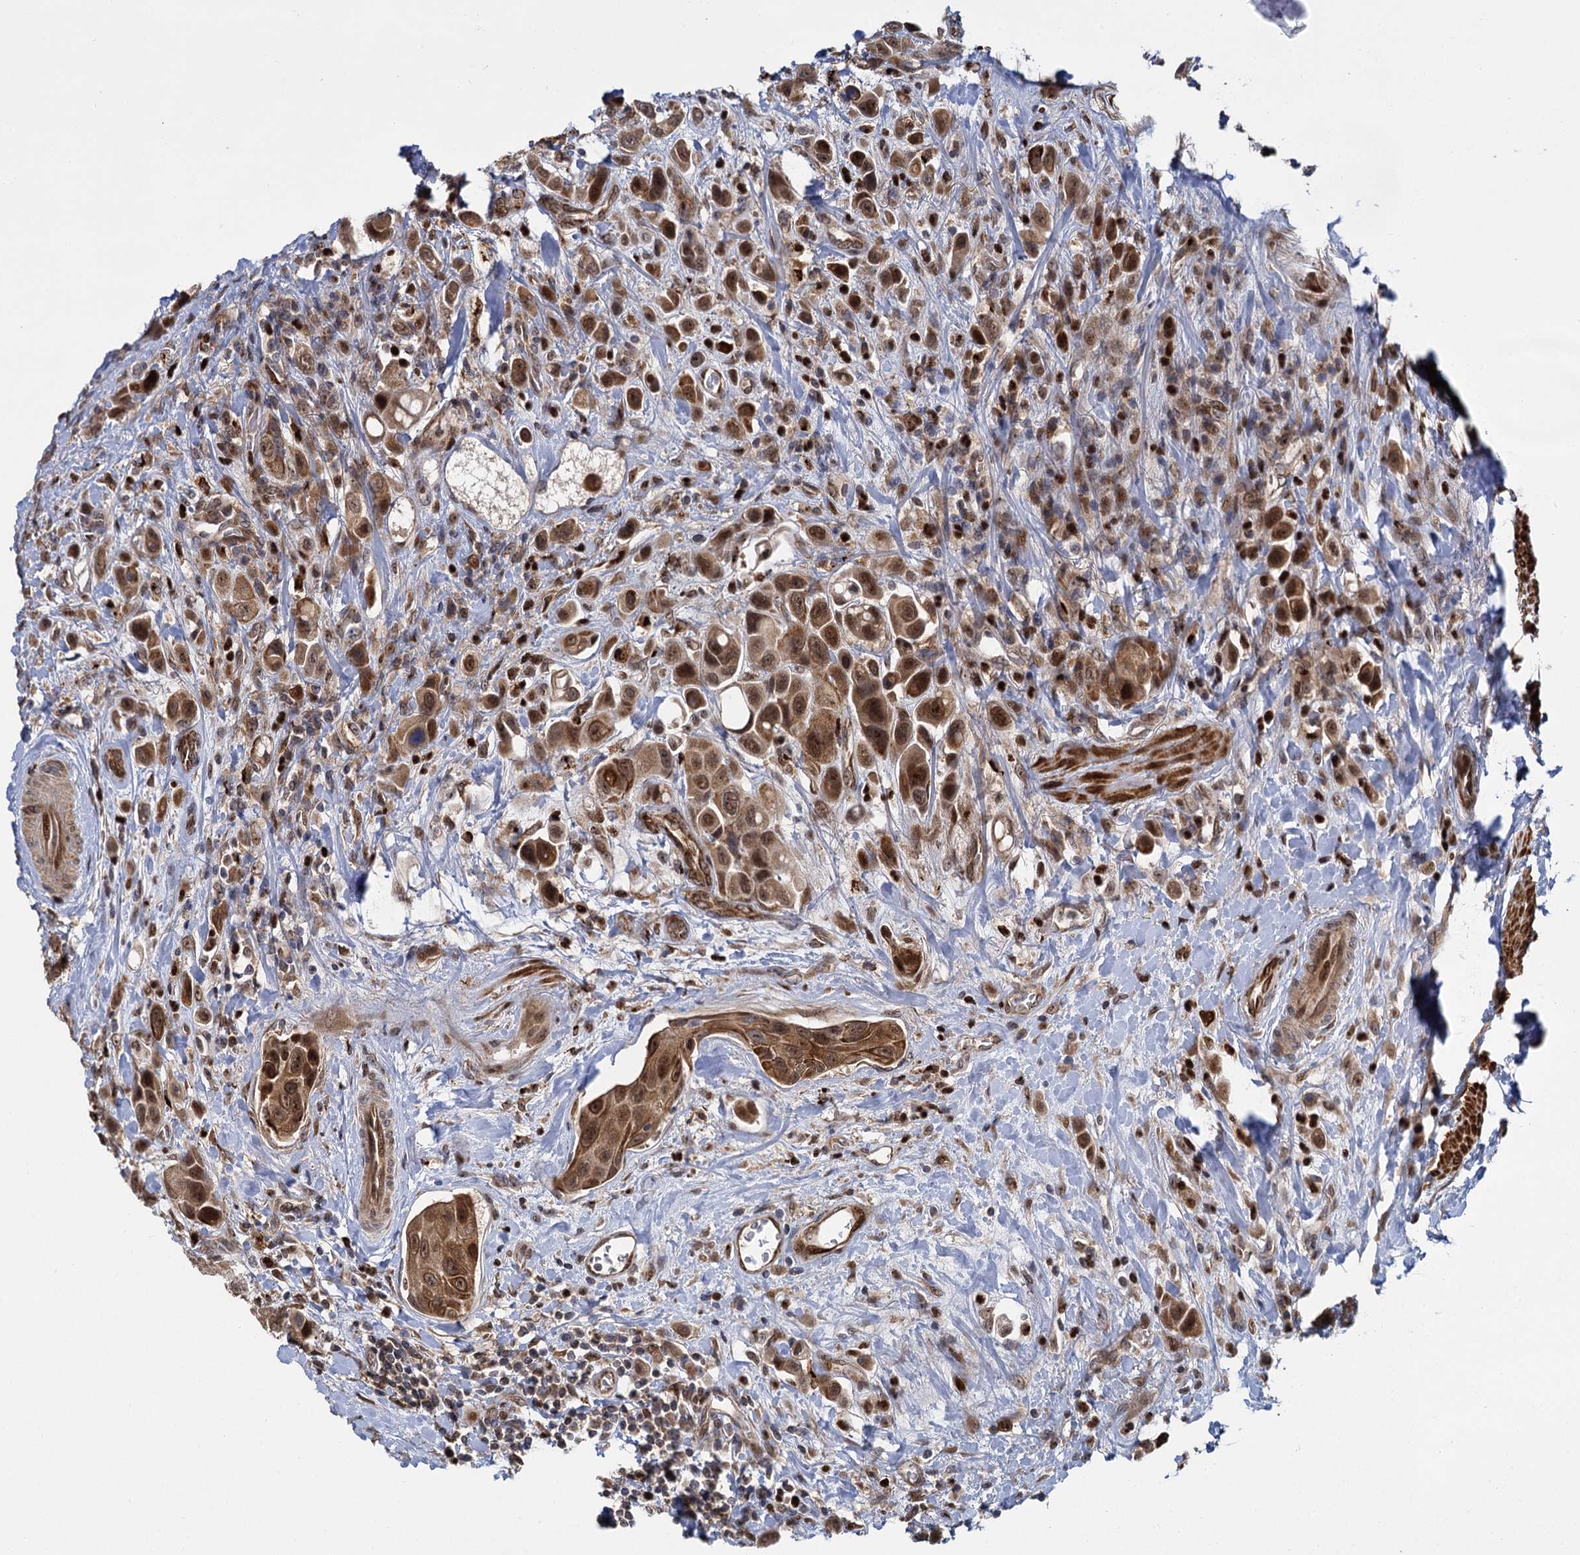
{"staining": {"intensity": "strong", "quantity": ">75%", "location": "cytoplasmic/membranous,nuclear"}, "tissue": "urothelial cancer", "cell_type": "Tumor cells", "image_type": "cancer", "snomed": [{"axis": "morphology", "description": "Urothelial carcinoma, High grade"}, {"axis": "topography", "description": "Urinary bladder"}], "caption": "Protein staining by IHC shows strong cytoplasmic/membranous and nuclear expression in approximately >75% of tumor cells in urothelial cancer.", "gene": "GAL3ST4", "patient": {"sex": "male", "age": 50}}